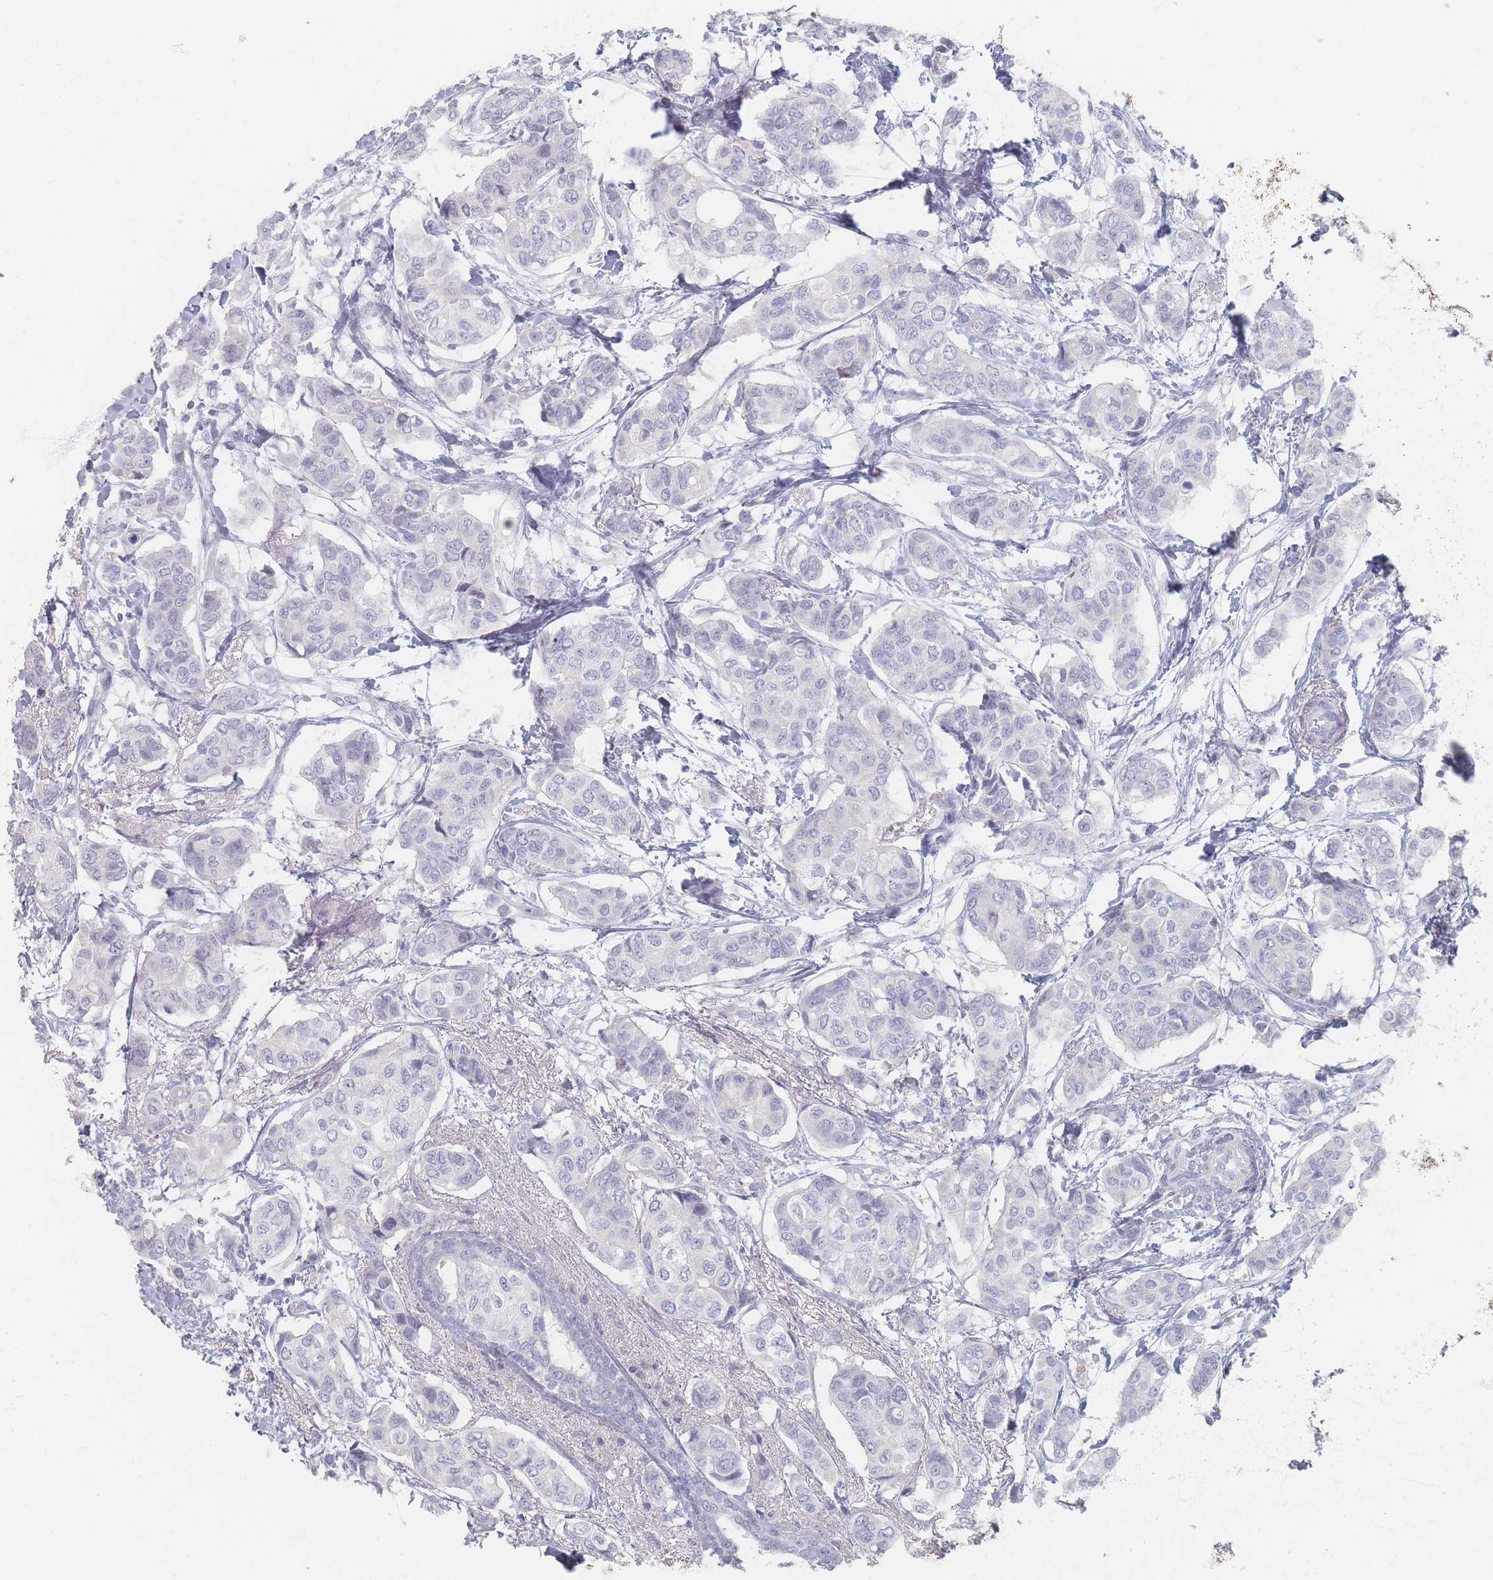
{"staining": {"intensity": "negative", "quantity": "none", "location": "none"}, "tissue": "breast cancer", "cell_type": "Tumor cells", "image_type": "cancer", "snomed": [{"axis": "morphology", "description": "Lobular carcinoma"}, {"axis": "topography", "description": "Breast"}], "caption": "High magnification brightfield microscopy of breast lobular carcinoma stained with DAB (brown) and counterstained with hematoxylin (blue): tumor cells show no significant positivity.", "gene": "CD37", "patient": {"sex": "female", "age": 51}}